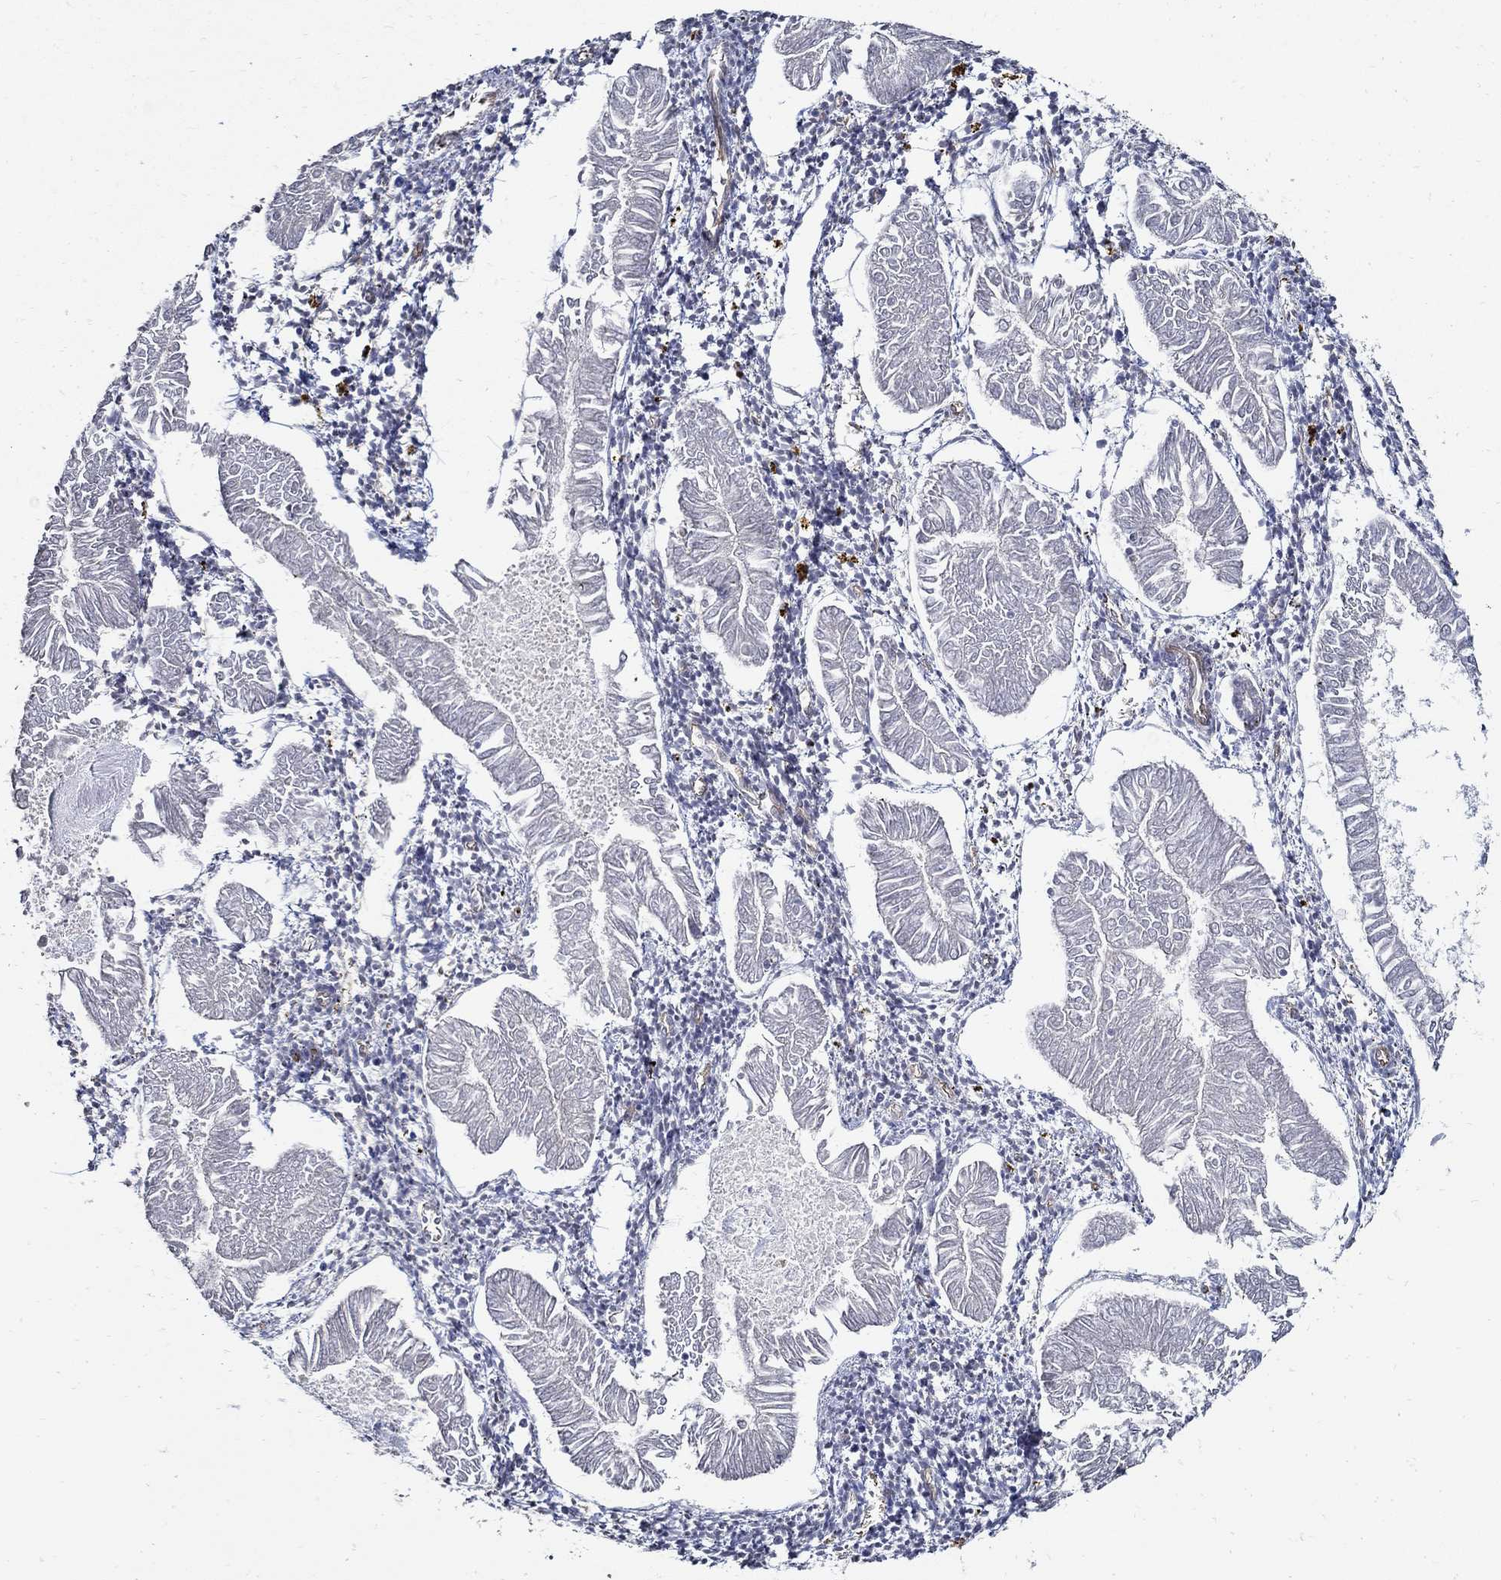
{"staining": {"intensity": "moderate", "quantity": "<25%", "location": "cytoplasmic/membranous"}, "tissue": "endometrial cancer", "cell_type": "Tumor cells", "image_type": "cancer", "snomed": [{"axis": "morphology", "description": "Adenocarcinoma, NOS"}, {"axis": "topography", "description": "Endometrium"}], "caption": "Protein positivity by immunohistochemistry (IHC) exhibits moderate cytoplasmic/membranous staining in approximately <25% of tumor cells in endometrial cancer (adenocarcinoma).", "gene": "APBB3", "patient": {"sex": "female", "age": 53}}